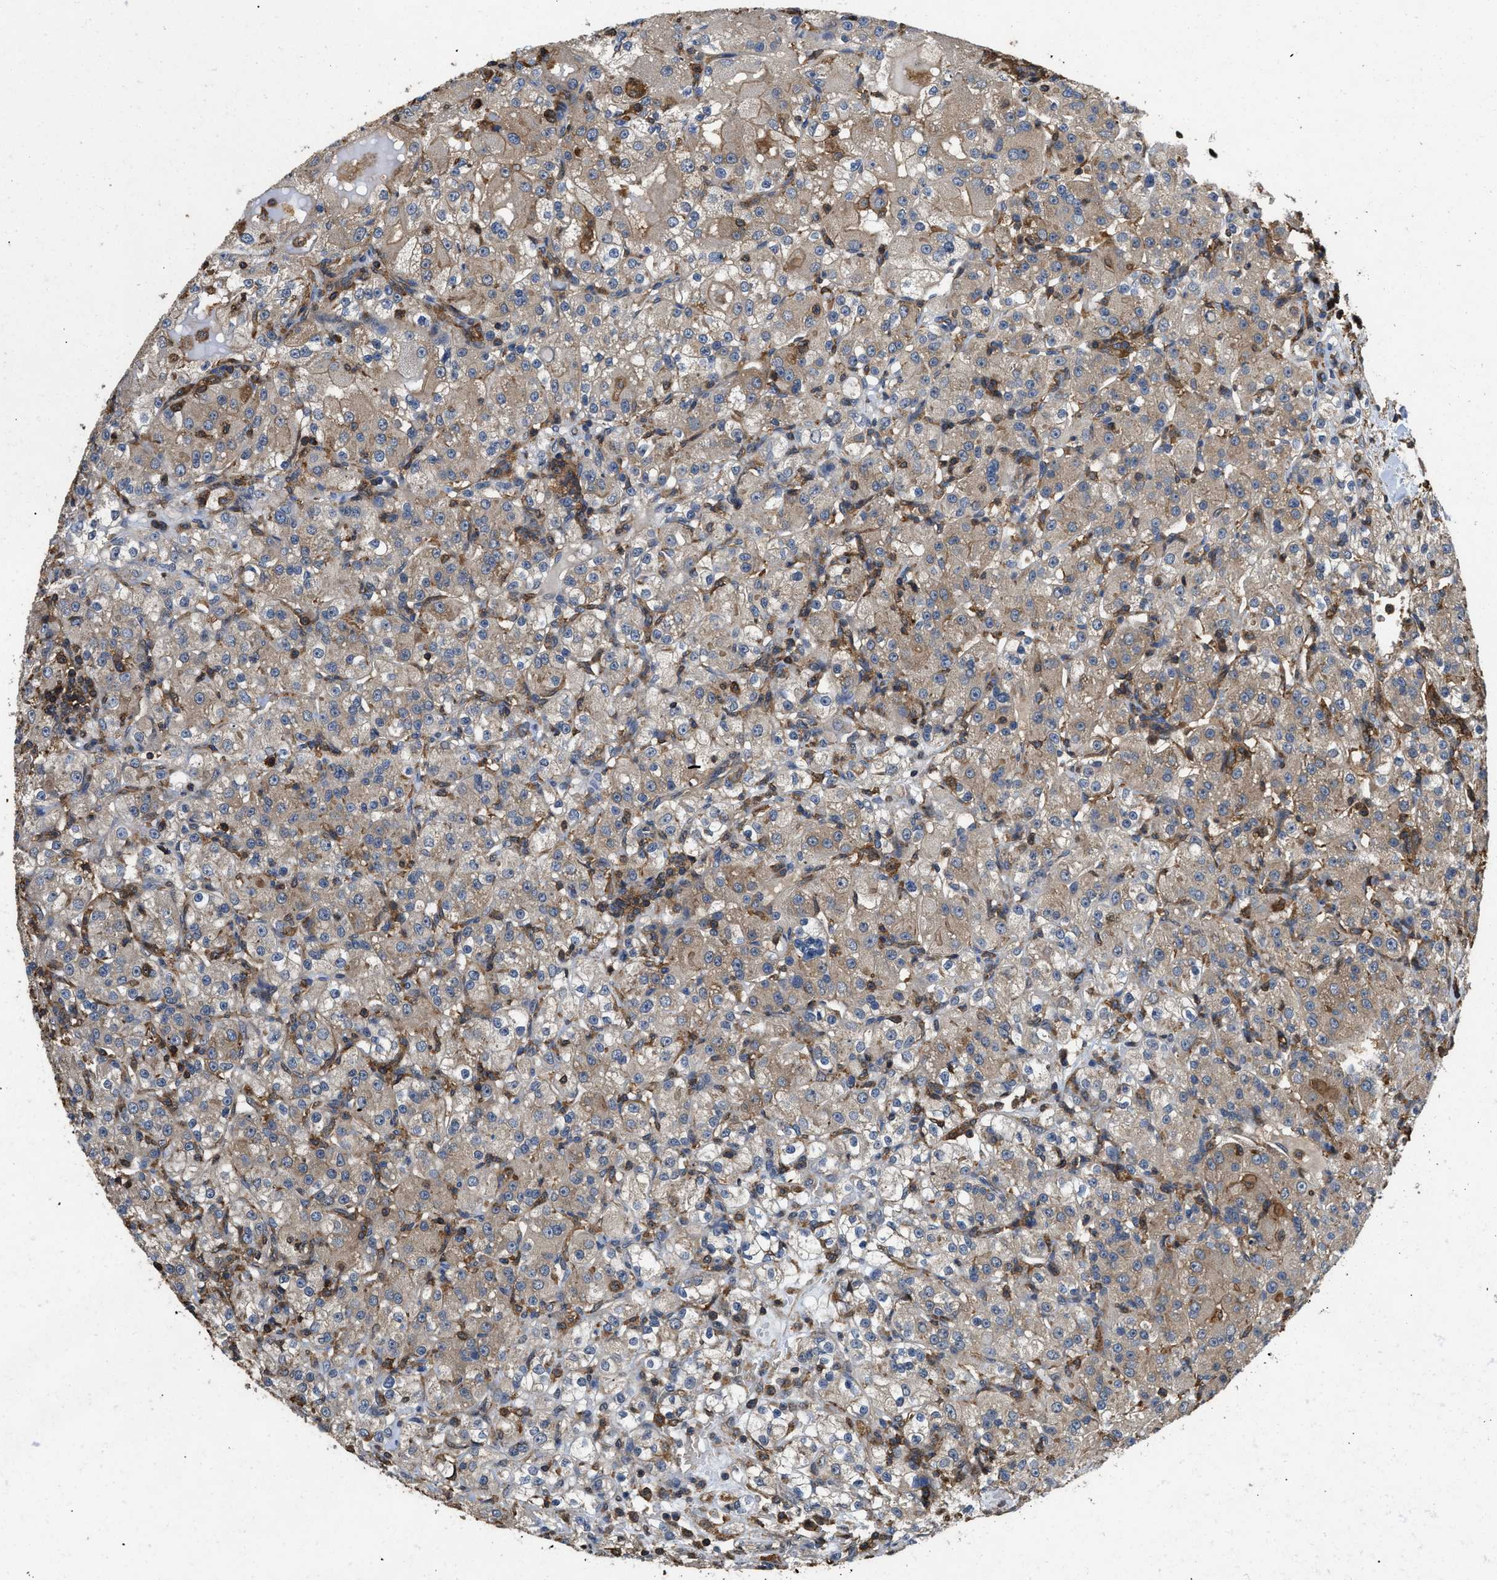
{"staining": {"intensity": "moderate", "quantity": "25%-75%", "location": "cytoplasmic/membranous"}, "tissue": "renal cancer", "cell_type": "Tumor cells", "image_type": "cancer", "snomed": [{"axis": "morphology", "description": "Normal tissue, NOS"}, {"axis": "morphology", "description": "Adenocarcinoma, NOS"}, {"axis": "topography", "description": "Kidney"}], "caption": "The photomicrograph reveals staining of renal cancer (adenocarcinoma), revealing moderate cytoplasmic/membranous protein expression (brown color) within tumor cells. Nuclei are stained in blue.", "gene": "LINGO2", "patient": {"sex": "male", "age": 61}}